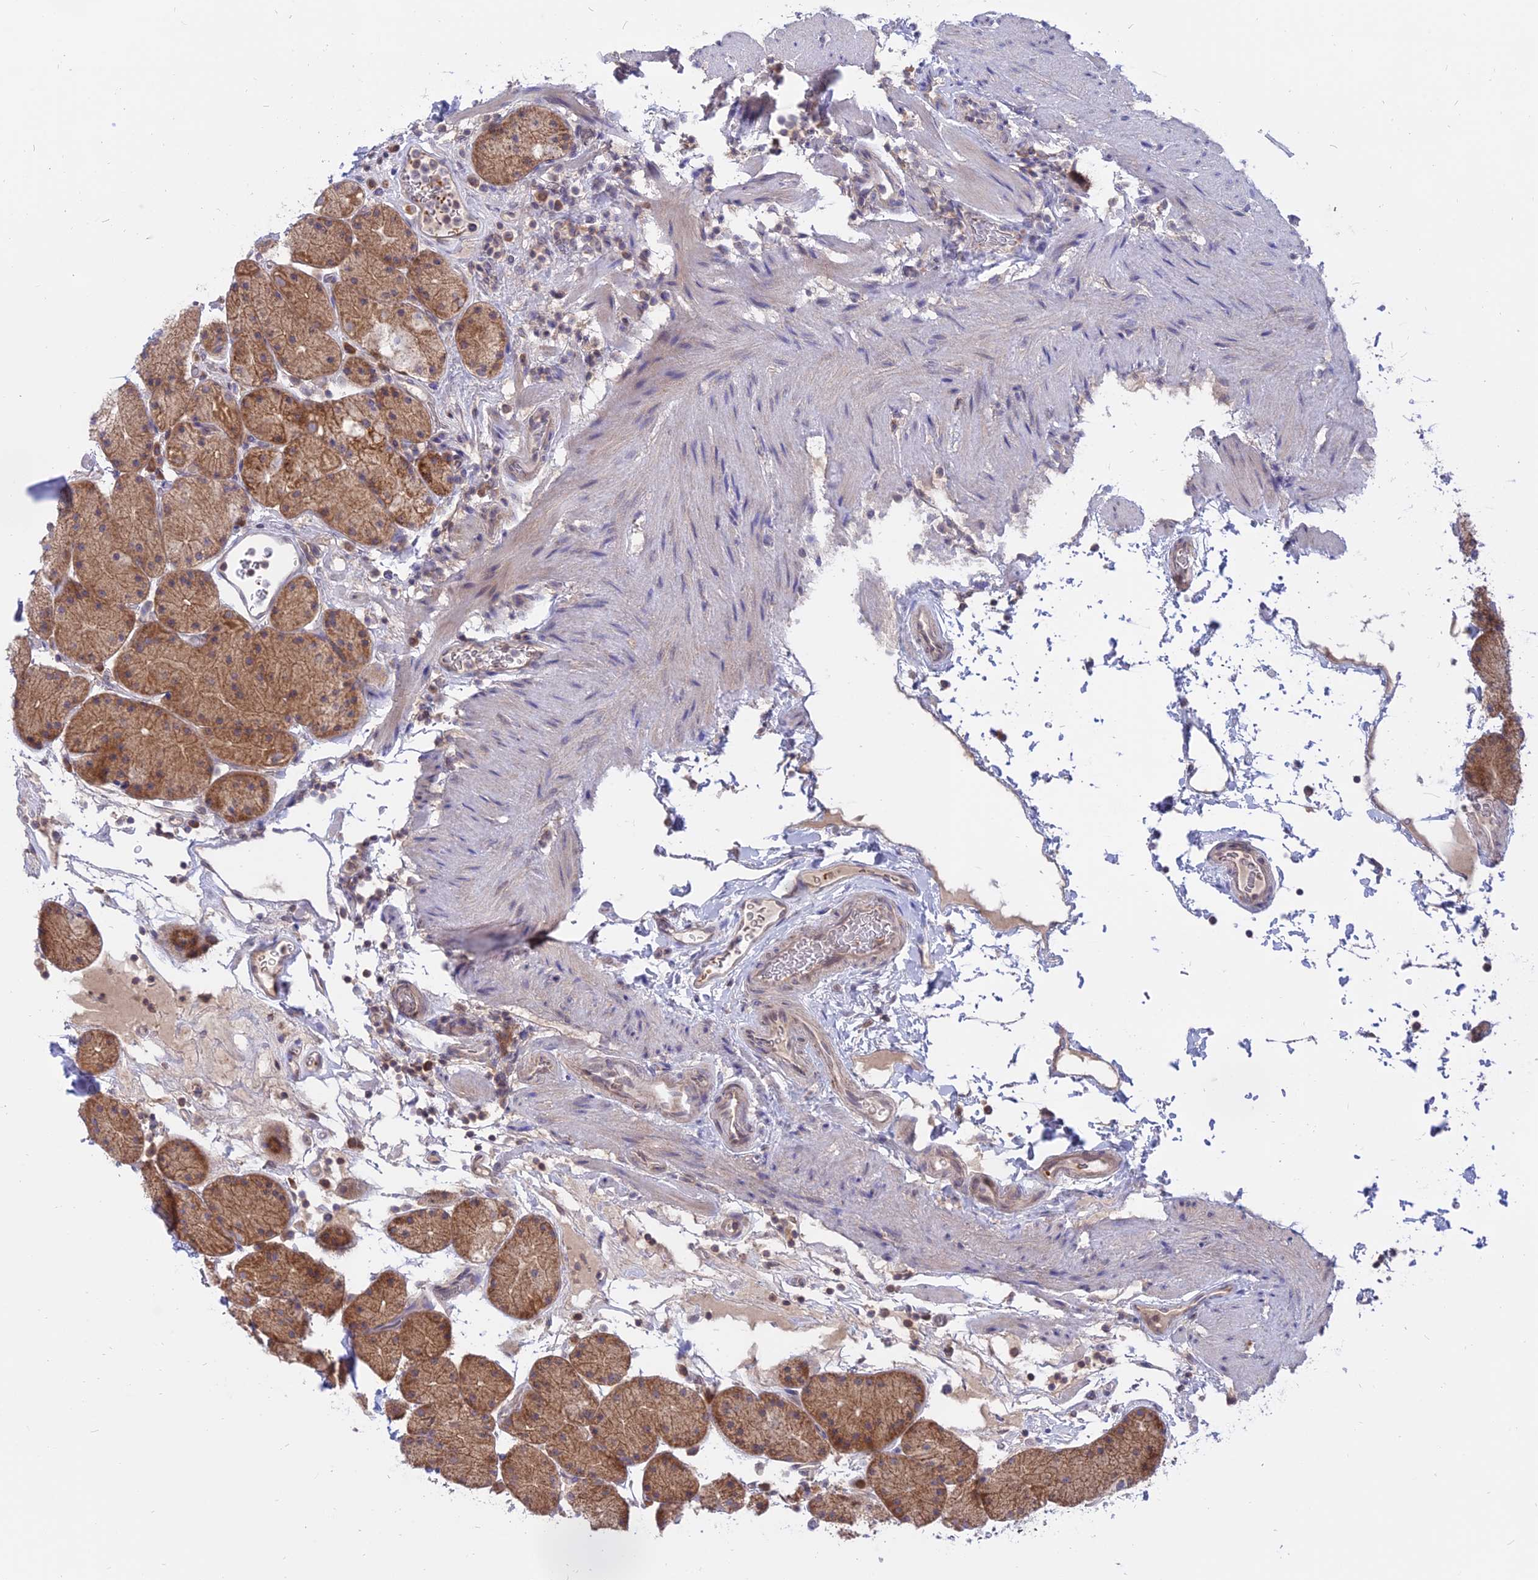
{"staining": {"intensity": "moderate", "quantity": ">75%", "location": "cytoplasmic/membranous"}, "tissue": "stomach", "cell_type": "Glandular cells", "image_type": "normal", "snomed": [{"axis": "morphology", "description": "Normal tissue, NOS"}, {"axis": "topography", "description": "Stomach, upper"}, {"axis": "topography", "description": "Stomach, lower"}], "caption": "This photomicrograph demonstrates IHC staining of normal stomach, with medium moderate cytoplasmic/membranous expression in approximately >75% of glandular cells.", "gene": "IL21R", "patient": {"sex": "male", "age": 67}}